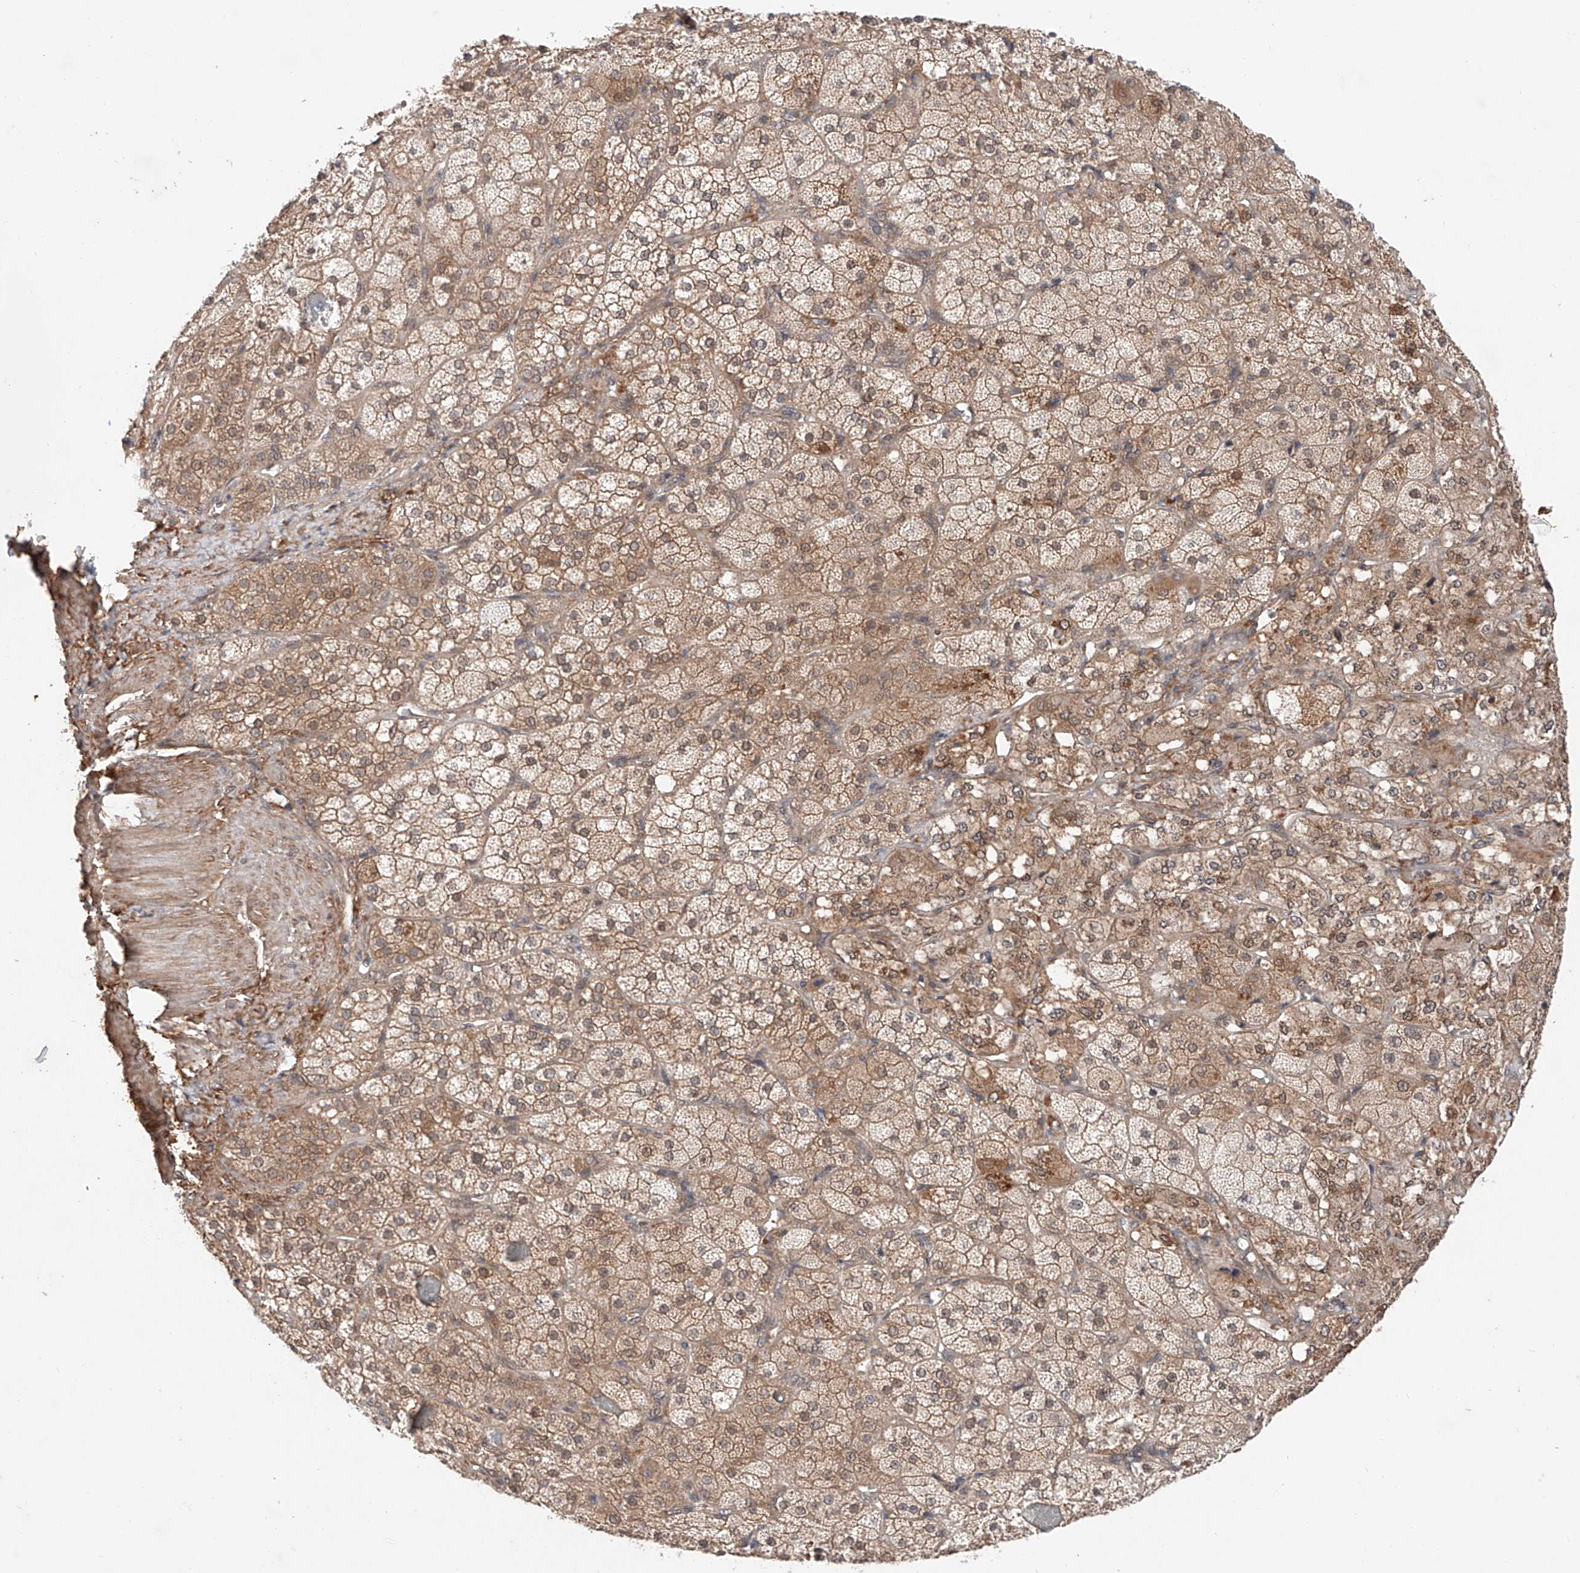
{"staining": {"intensity": "moderate", "quantity": ">75%", "location": "cytoplasmic/membranous"}, "tissue": "adrenal gland", "cell_type": "Glandular cells", "image_type": "normal", "snomed": [{"axis": "morphology", "description": "Normal tissue, NOS"}, {"axis": "topography", "description": "Adrenal gland"}], "caption": "Adrenal gland stained with IHC demonstrates moderate cytoplasmic/membranous staining in approximately >75% of glandular cells. The protein of interest is shown in brown color, while the nuclei are stained blue.", "gene": "TSR2", "patient": {"sex": "male", "age": 57}}